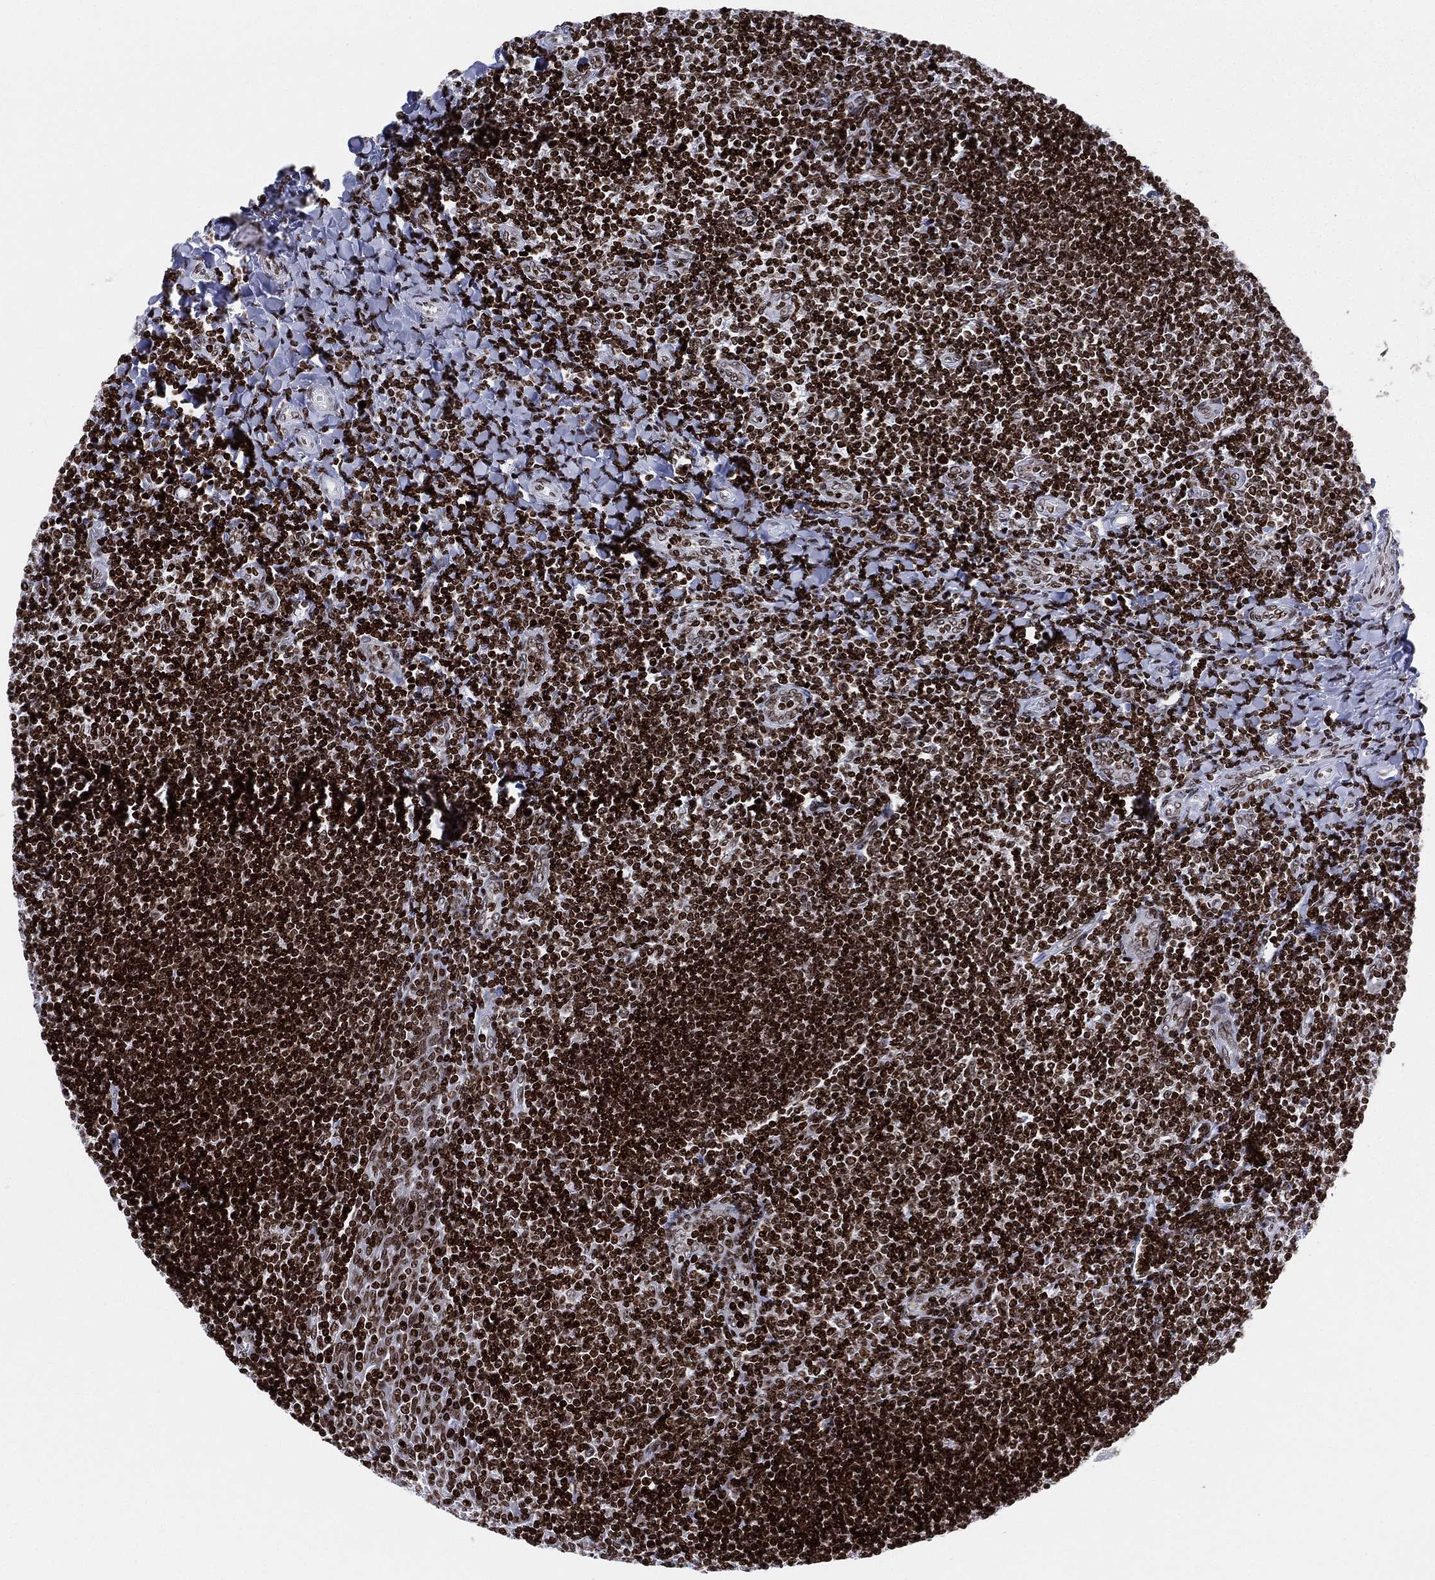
{"staining": {"intensity": "strong", "quantity": ">75%", "location": "nuclear"}, "tissue": "tonsil", "cell_type": "Germinal center cells", "image_type": "normal", "snomed": [{"axis": "morphology", "description": "Normal tissue, NOS"}, {"axis": "topography", "description": "Tonsil"}], "caption": "Immunohistochemistry micrograph of benign tonsil stained for a protein (brown), which demonstrates high levels of strong nuclear positivity in about >75% of germinal center cells.", "gene": "MFSD14A", "patient": {"sex": "female", "age": 12}}